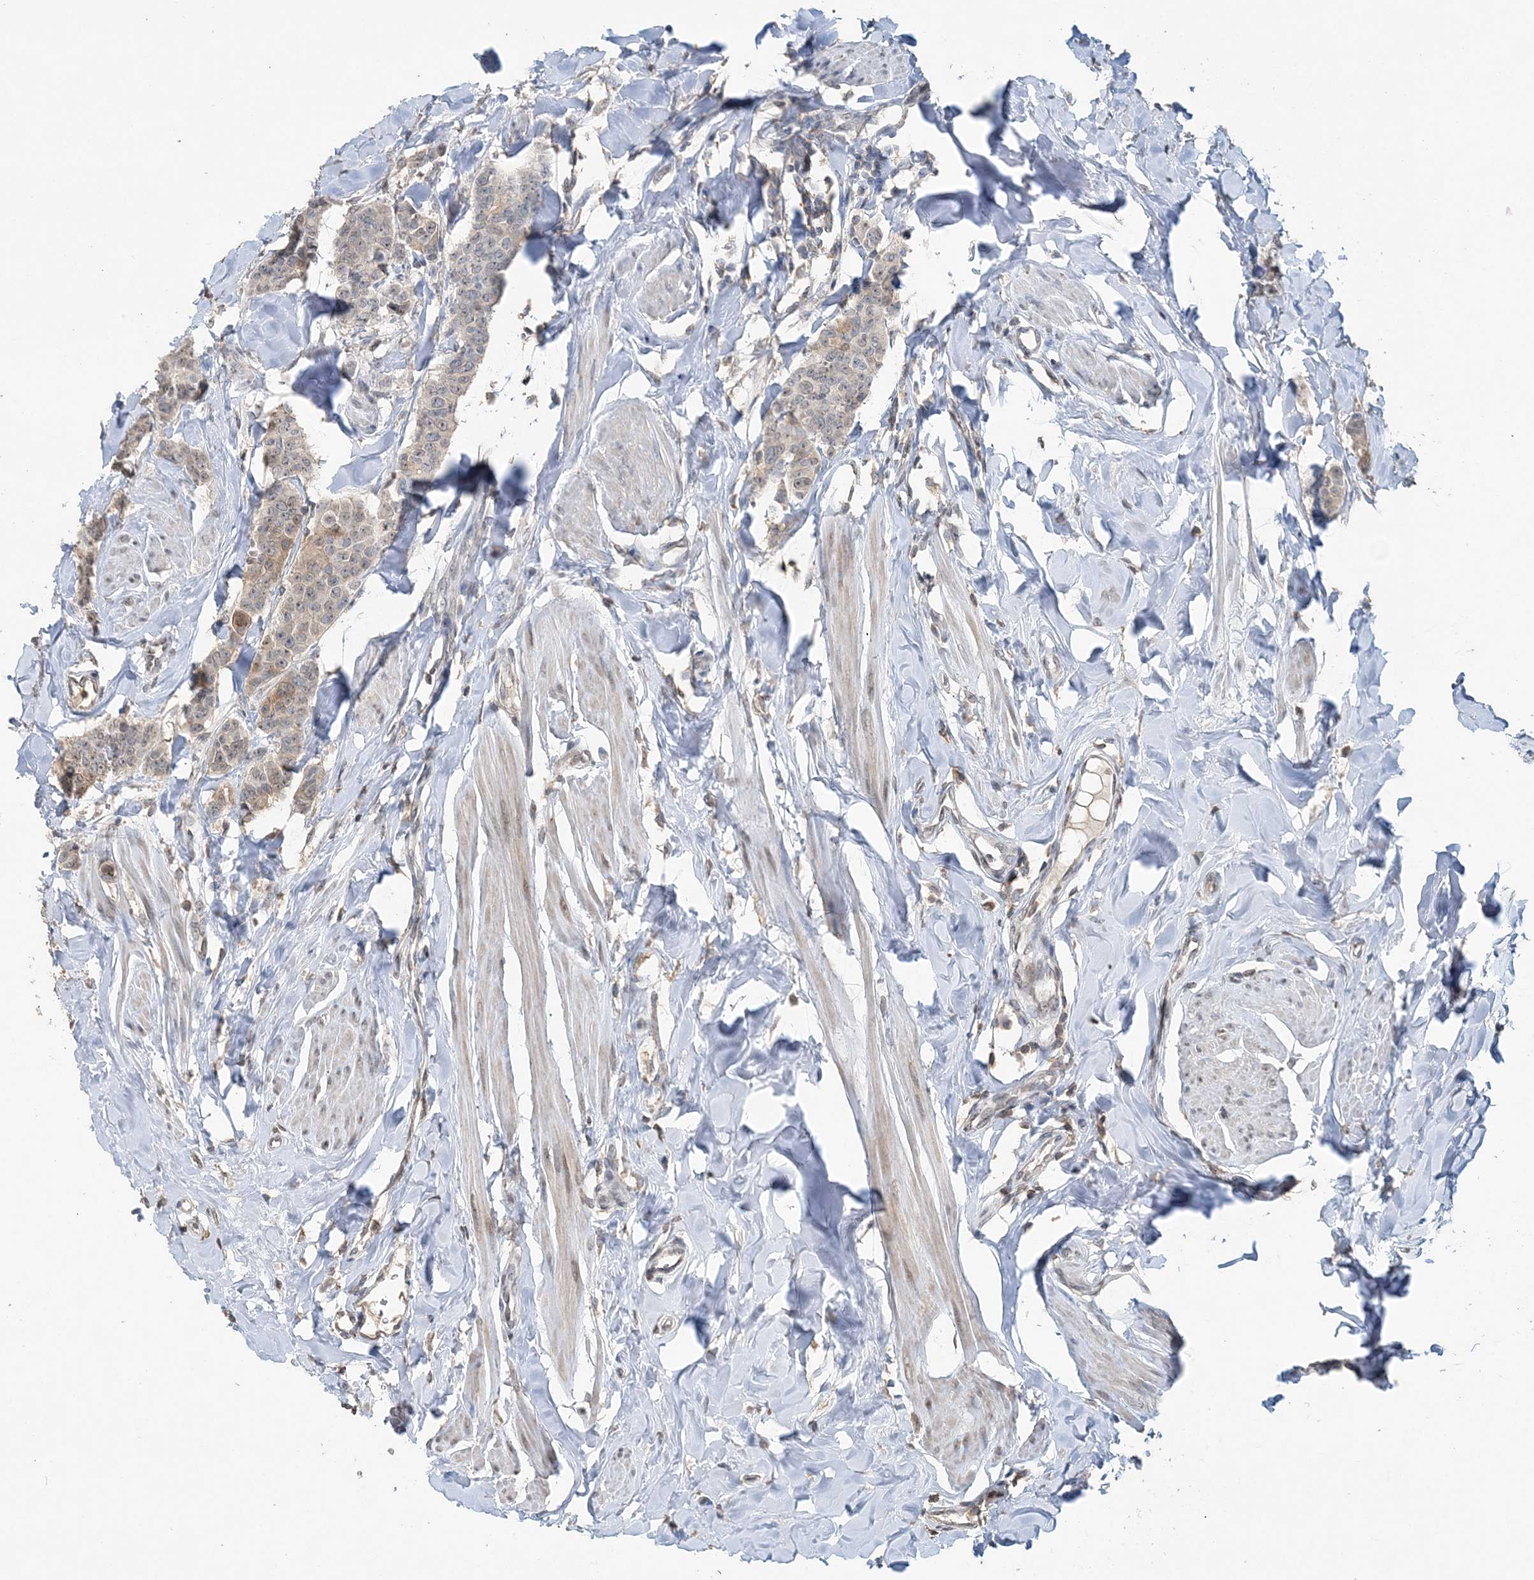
{"staining": {"intensity": "moderate", "quantity": "<25%", "location": "cytoplasmic/membranous"}, "tissue": "breast cancer", "cell_type": "Tumor cells", "image_type": "cancer", "snomed": [{"axis": "morphology", "description": "Duct carcinoma"}, {"axis": "topography", "description": "Breast"}], "caption": "Tumor cells display moderate cytoplasmic/membranous staining in about <25% of cells in breast intraductal carcinoma. The protein is stained brown, and the nuclei are stained in blue (DAB (3,3'-diaminobenzidine) IHC with brightfield microscopy, high magnification).", "gene": "FAM110A", "patient": {"sex": "female", "age": 40}}